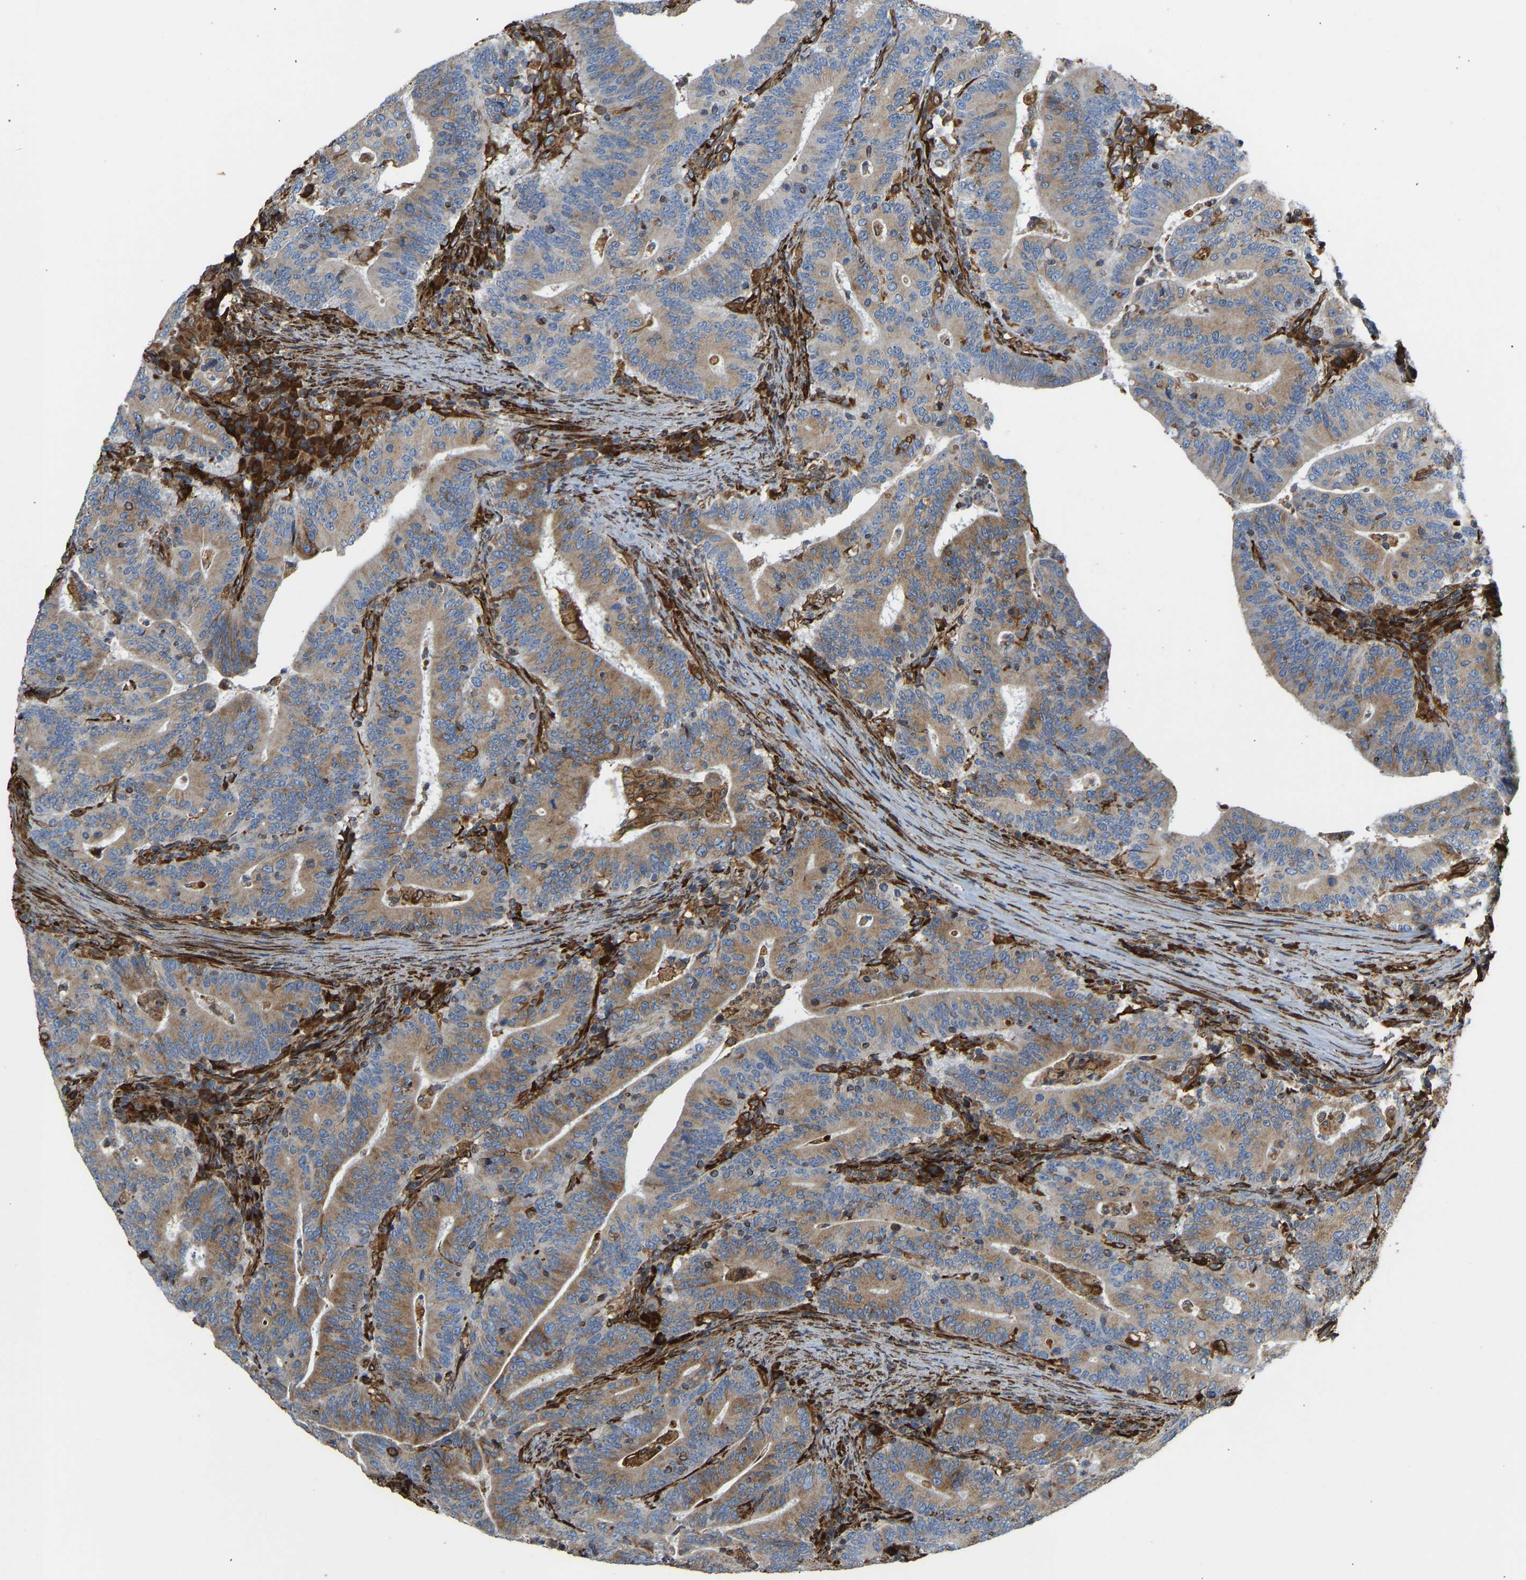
{"staining": {"intensity": "moderate", "quantity": ">75%", "location": "cytoplasmic/membranous"}, "tissue": "colorectal cancer", "cell_type": "Tumor cells", "image_type": "cancer", "snomed": [{"axis": "morphology", "description": "Adenocarcinoma, NOS"}, {"axis": "topography", "description": "Colon"}], "caption": "IHC (DAB (3,3'-diaminobenzidine)) staining of colorectal cancer displays moderate cytoplasmic/membranous protein staining in about >75% of tumor cells.", "gene": "BEX3", "patient": {"sex": "female", "age": 66}}